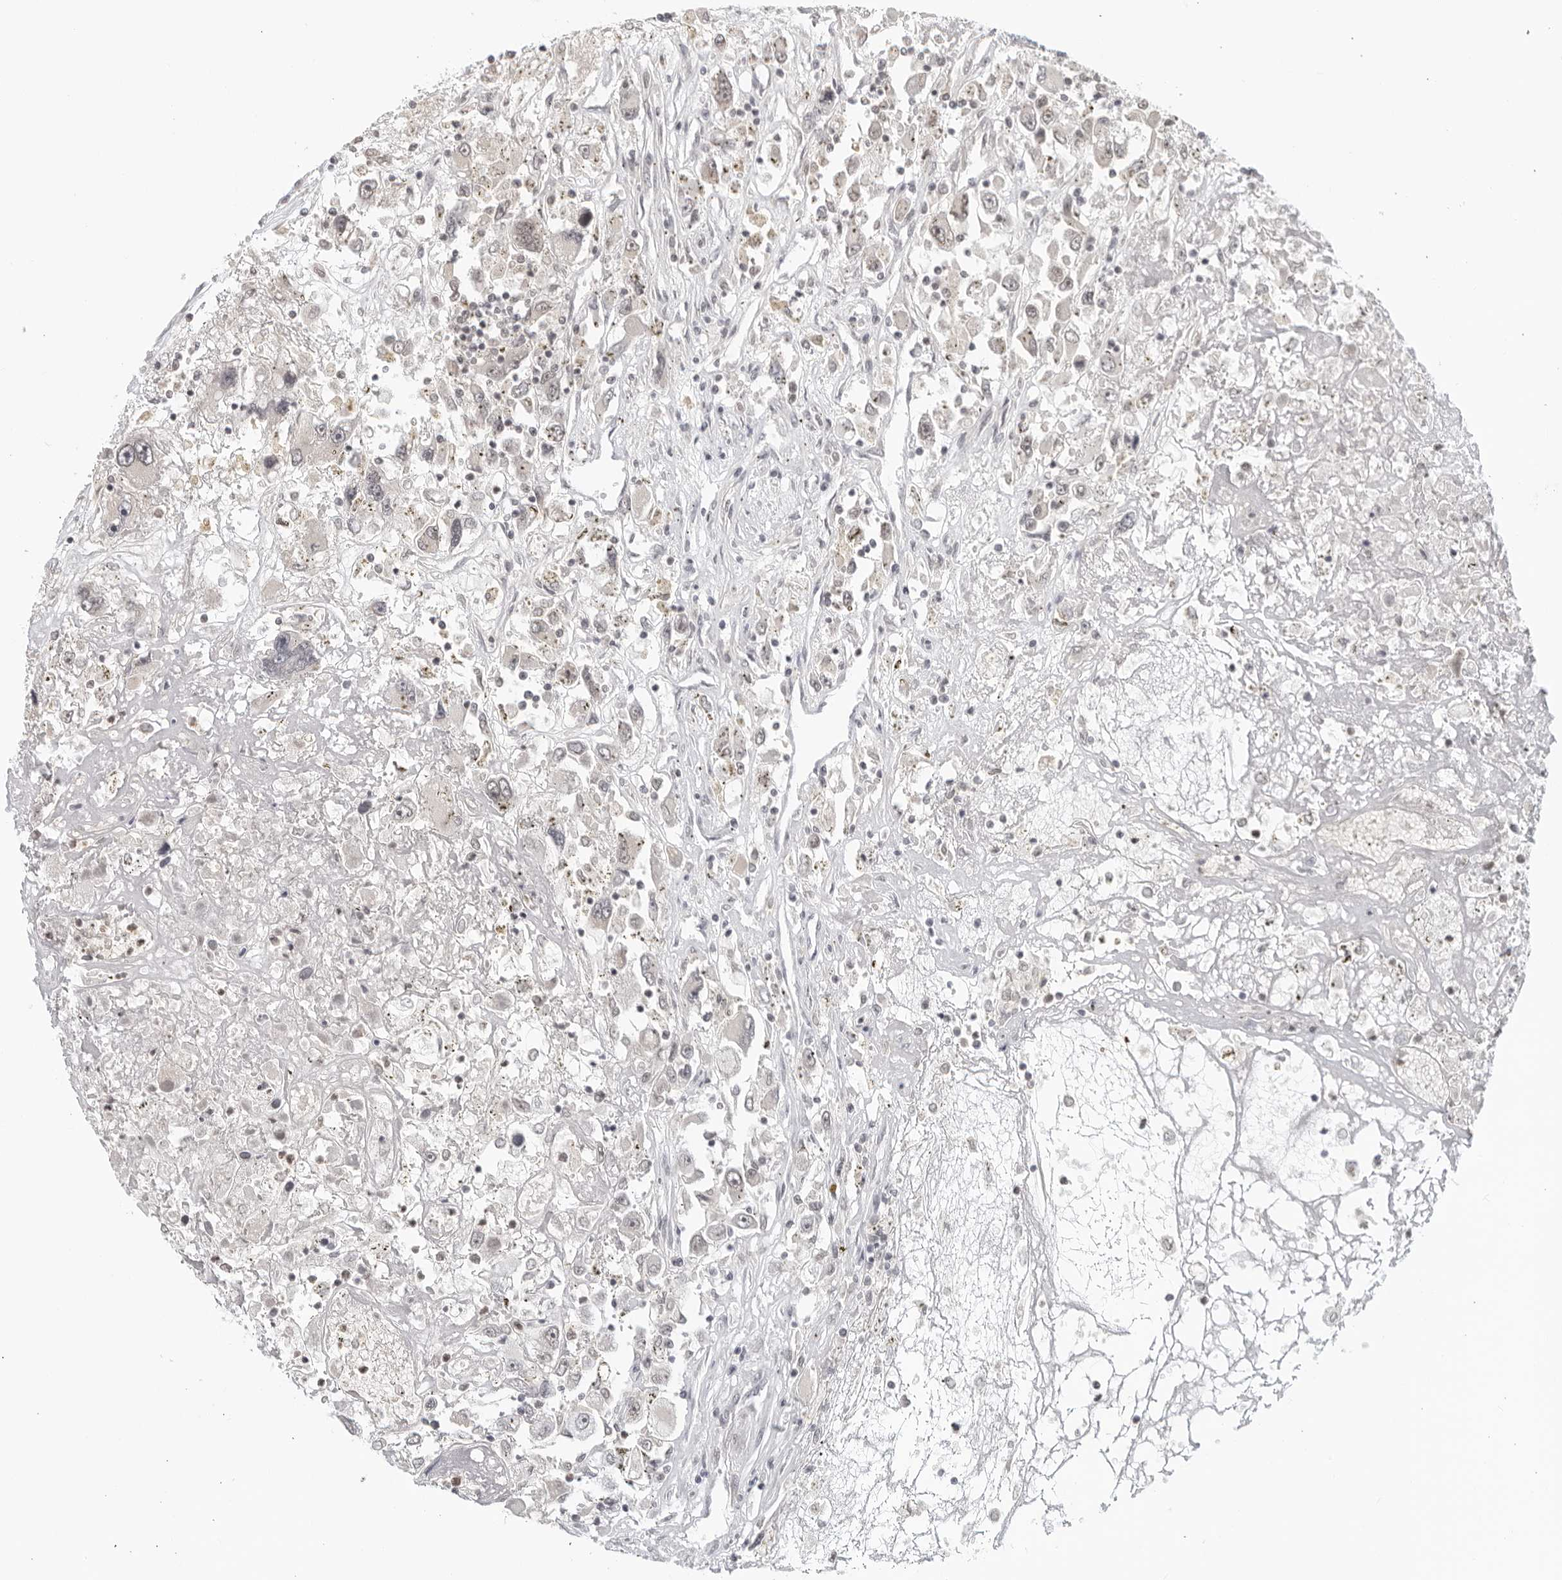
{"staining": {"intensity": "negative", "quantity": "none", "location": "none"}, "tissue": "renal cancer", "cell_type": "Tumor cells", "image_type": "cancer", "snomed": [{"axis": "morphology", "description": "Adenocarcinoma, NOS"}, {"axis": "topography", "description": "Kidney"}], "caption": "A high-resolution photomicrograph shows immunohistochemistry (IHC) staining of renal cancer, which reveals no significant positivity in tumor cells. (DAB immunohistochemistry (IHC), high magnification).", "gene": "RAB11FIP3", "patient": {"sex": "female", "age": 52}}